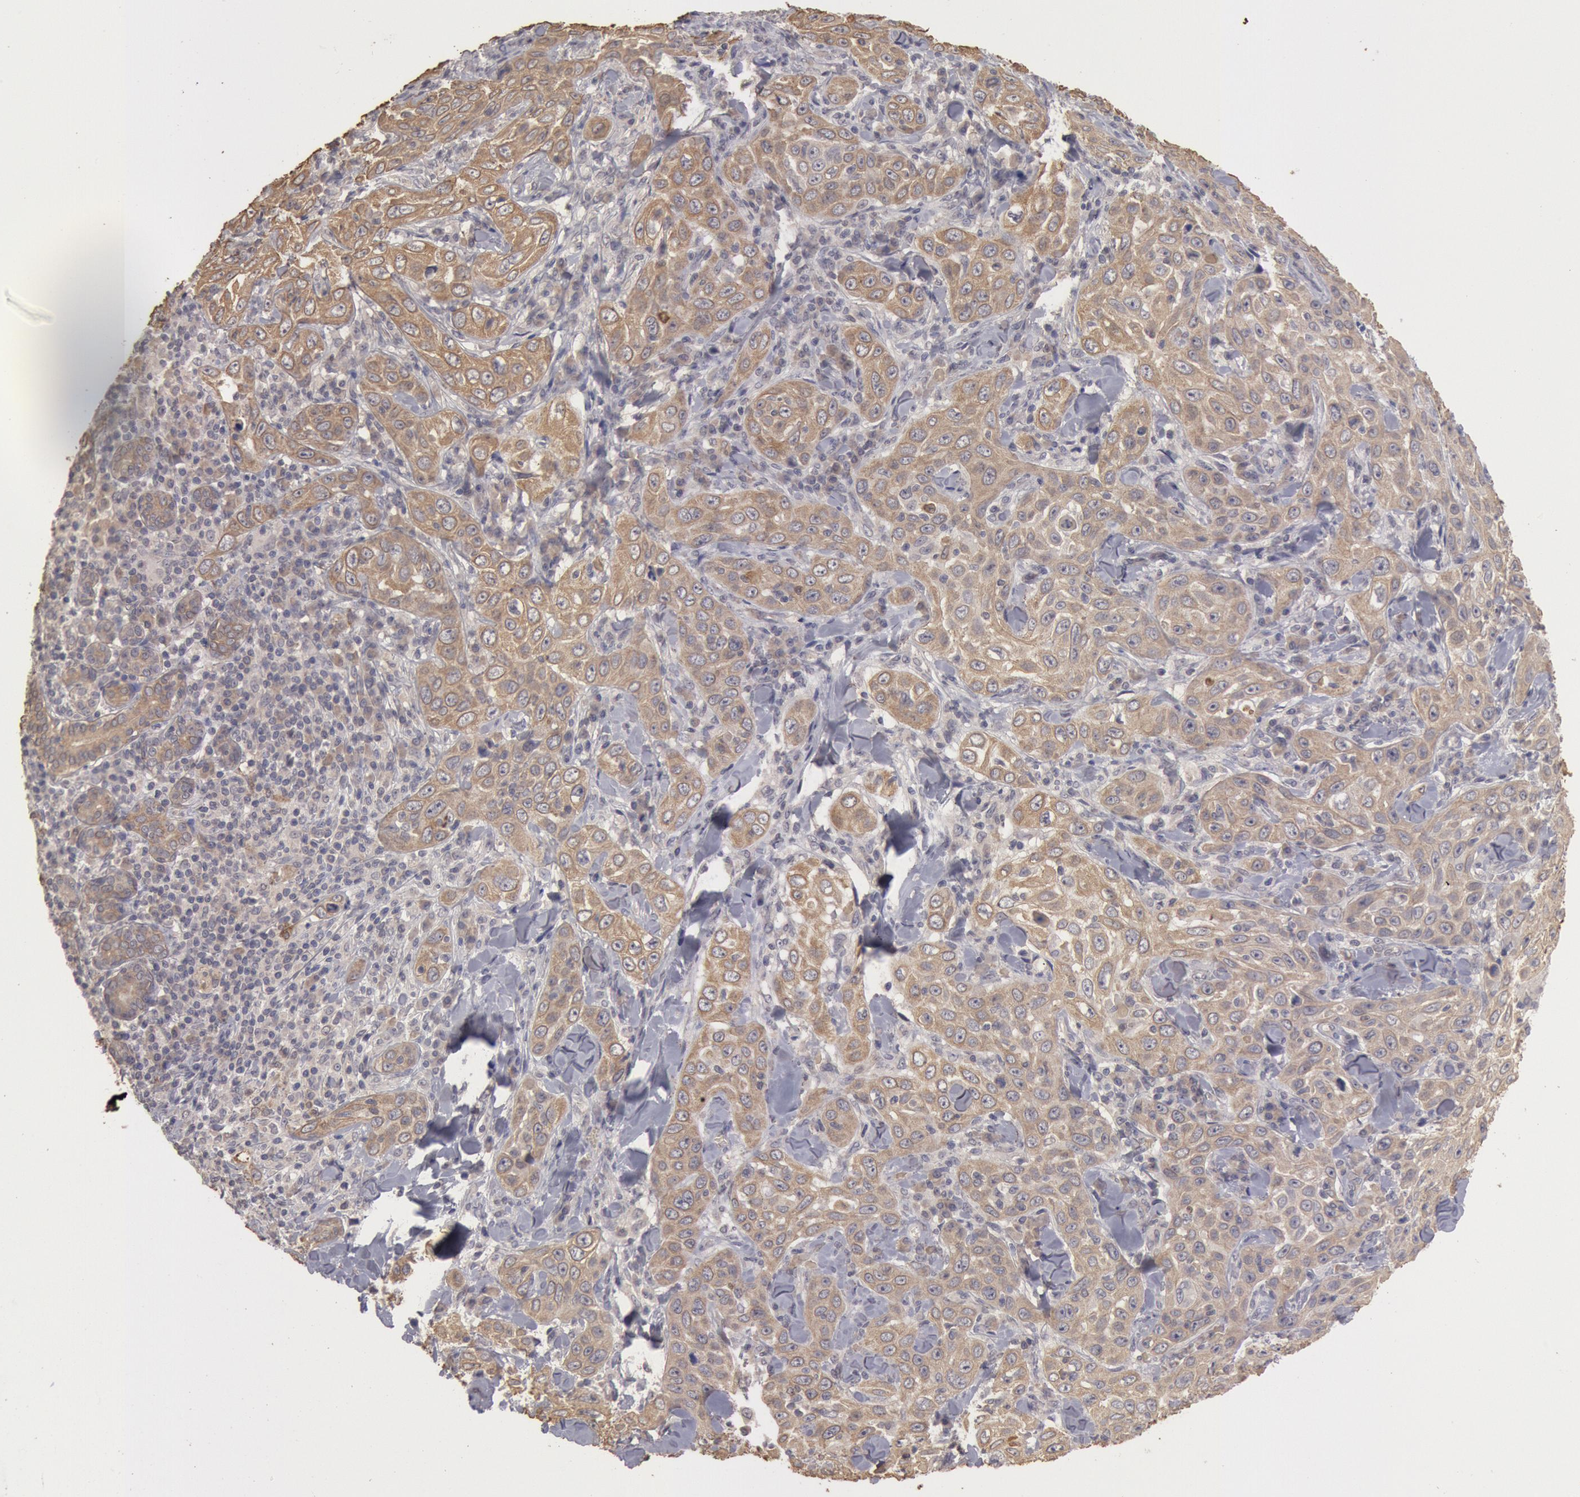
{"staining": {"intensity": "moderate", "quantity": ">75%", "location": "cytoplasmic/membranous"}, "tissue": "skin cancer", "cell_type": "Tumor cells", "image_type": "cancer", "snomed": [{"axis": "morphology", "description": "Squamous cell carcinoma, NOS"}, {"axis": "topography", "description": "Skin"}], "caption": "Immunohistochemical staining of human skin squamous cell carcinoma shows medium levels of moderate cytoplasmic/membranous expression in approximately >75% of tumor cells. (brown staining indicates protein expression, while blue staining denotes nuclei).", "gene": "ZFP36L1", "patient": {"sex": "male", "age": 84}}